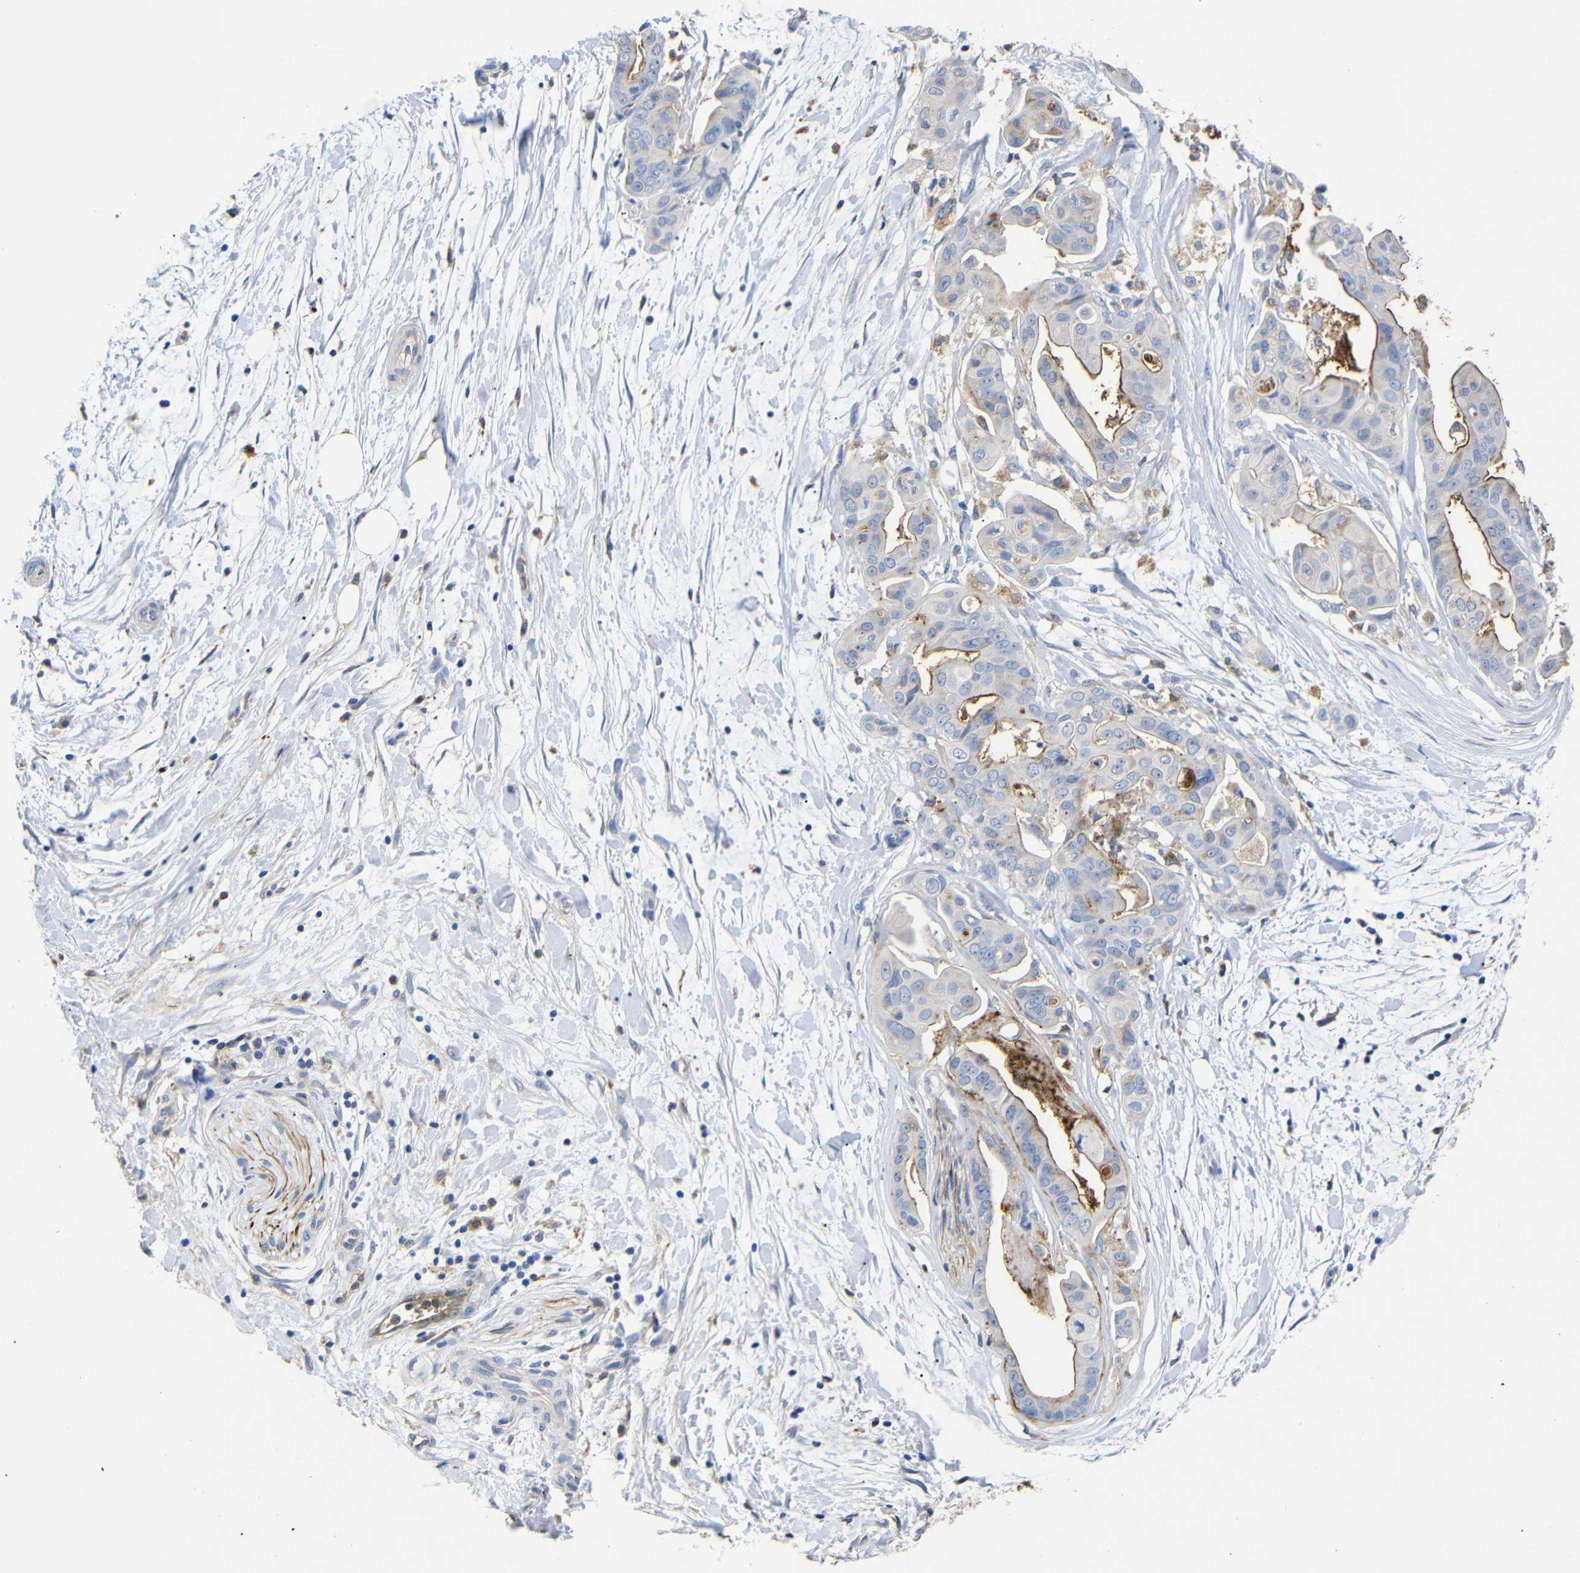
{"staining": {"intensity": "moderate", "quantity": "<25%", "location": "cytoplasmic/membranous"}, "tissue": "pancreatic cancer", "cell_type": "Tumor cells", "image_type": "cancer", "snomed": [{"axis": "morphology", "description": "Adenocarcinoma, NOS"}, {"axis": "topography", "description": "Pancreas"}], "caption": "High-magnification brightfield microscopy of pancreatic cancer stained with DAB (3,3'-diaminobenzidine) (brown) and counterstained with hematoxylin (blue). tumor cells exhibit moderate cytoplasmic/membranous expression is seen in about<25% of cells.", "gene": "SDCBP", "patient": {"sex": "female", "age": 75}}